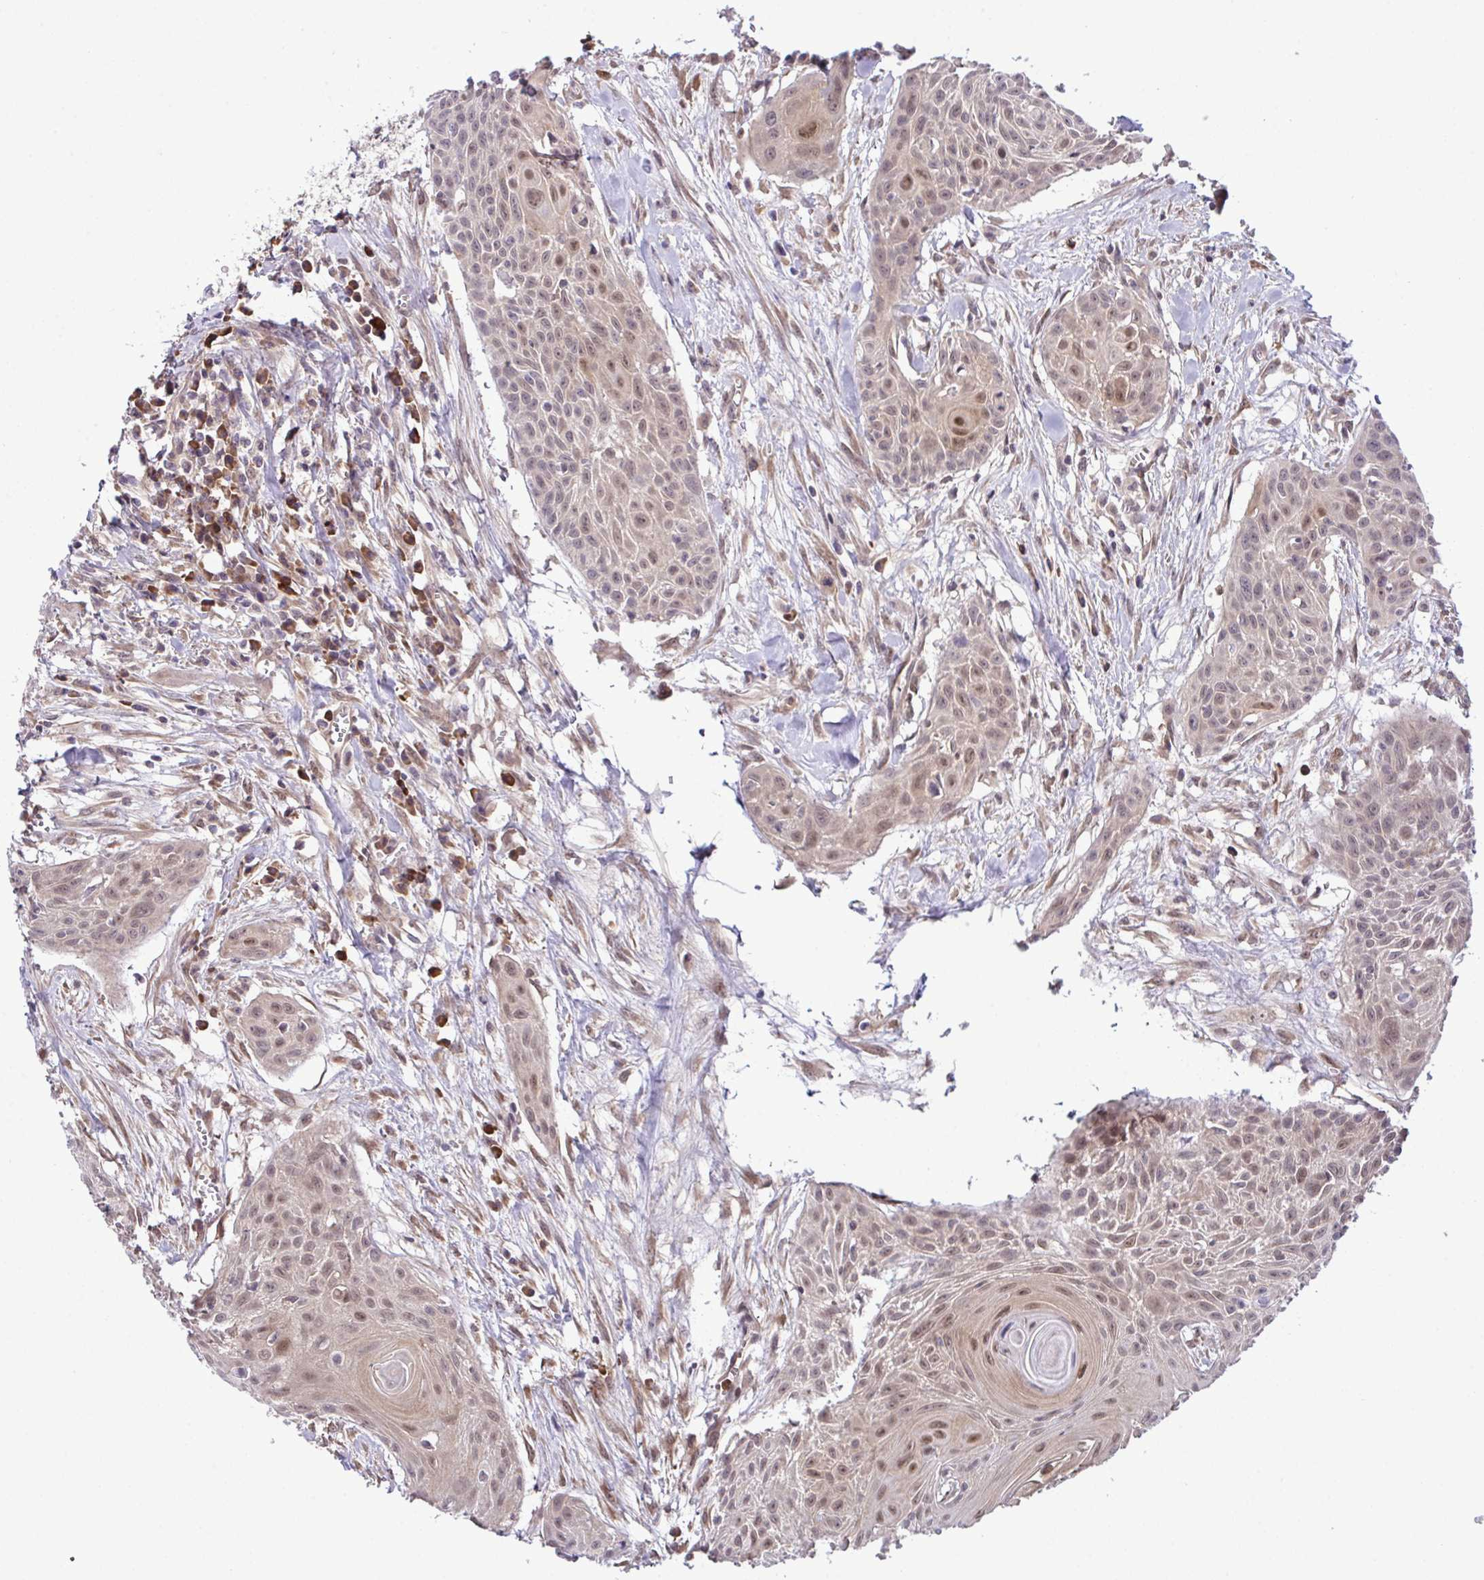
{"staining": {"intensity": "weak", "quantity": "25%-75%", "location": "nuclear"}, "tissue": "head and neck cancer", "cell_type": "Tumor cells", "image_type": "cancer", "snomed": [{"axis": "morphology", "description": "Squamous cell carcinoma, NOS"}, {"axis": "topography", "description": "Lymph node"}, {"axis": "topography", "description": "Salivary gland"}, {"axis": "topography", "description": "Head-Neck"}], "caption": "IHC of human squamous cell carcinoma (head and neck) shows low levels of weak nuclear expression in about 25%-75% of tumor cells.", "gene": "CMPK1", "patient": {"sex": "female", "age": 74}}